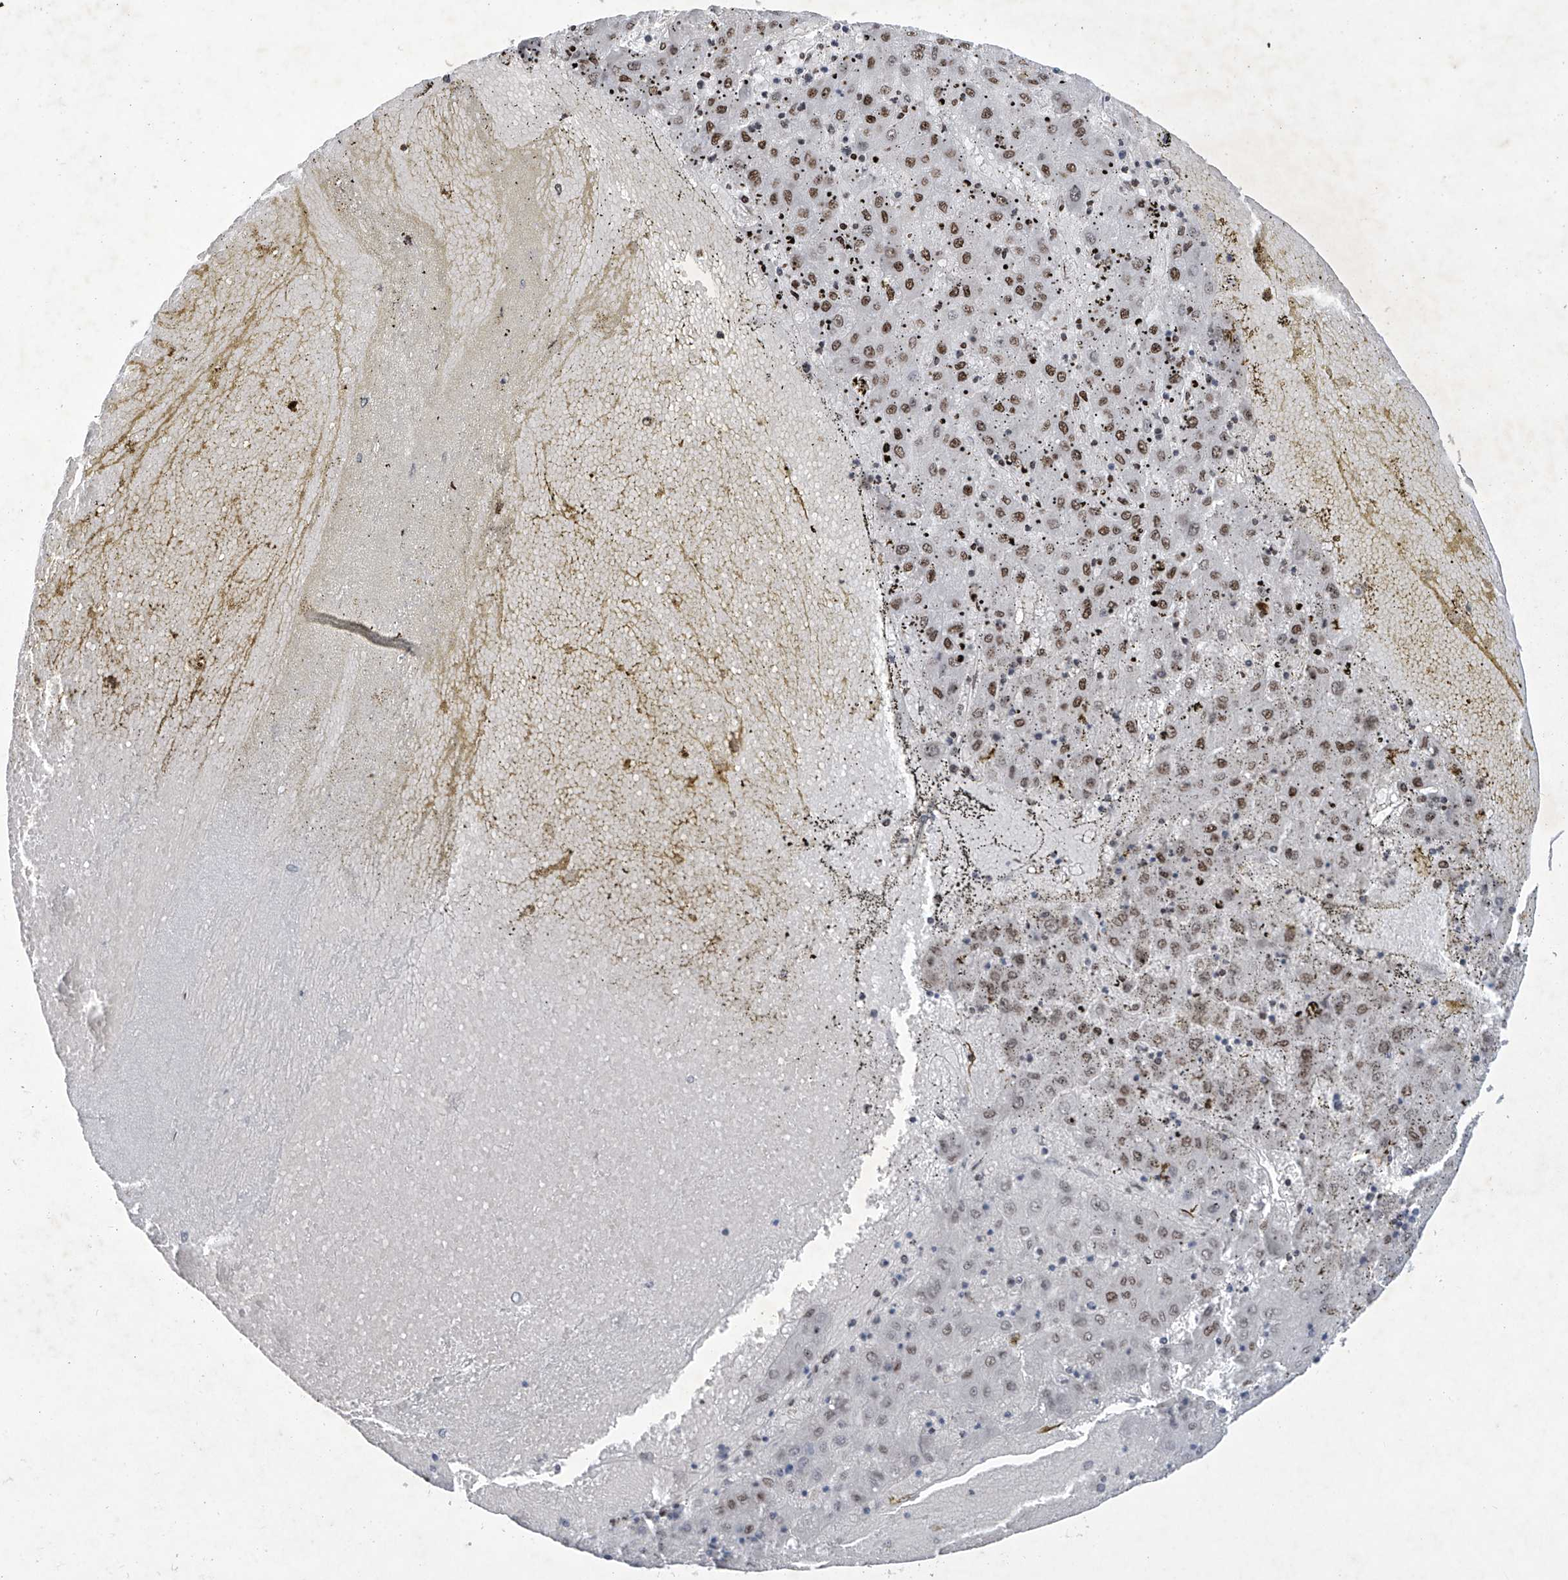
{"staining": {"intensity": "moderate", "quantity": ">75%", "location": "nuclear"}, "tissue": "liver cancer", "cell_type": "Tumor cells", "image_type": "cancer", "snomed": [{"axis": "morphology", "description": "Carcinoma, Hepatocellular, NOS"}, {"axis": "topography", "description": "Liver"}], "caption": "Protein staining exhibits moderate nuclear positivity in approximately >75% of tumor cells in liver hepatocellular carcinoma.", "gene": "RFX7", "patient": {"sex": "male", "age": 72}}